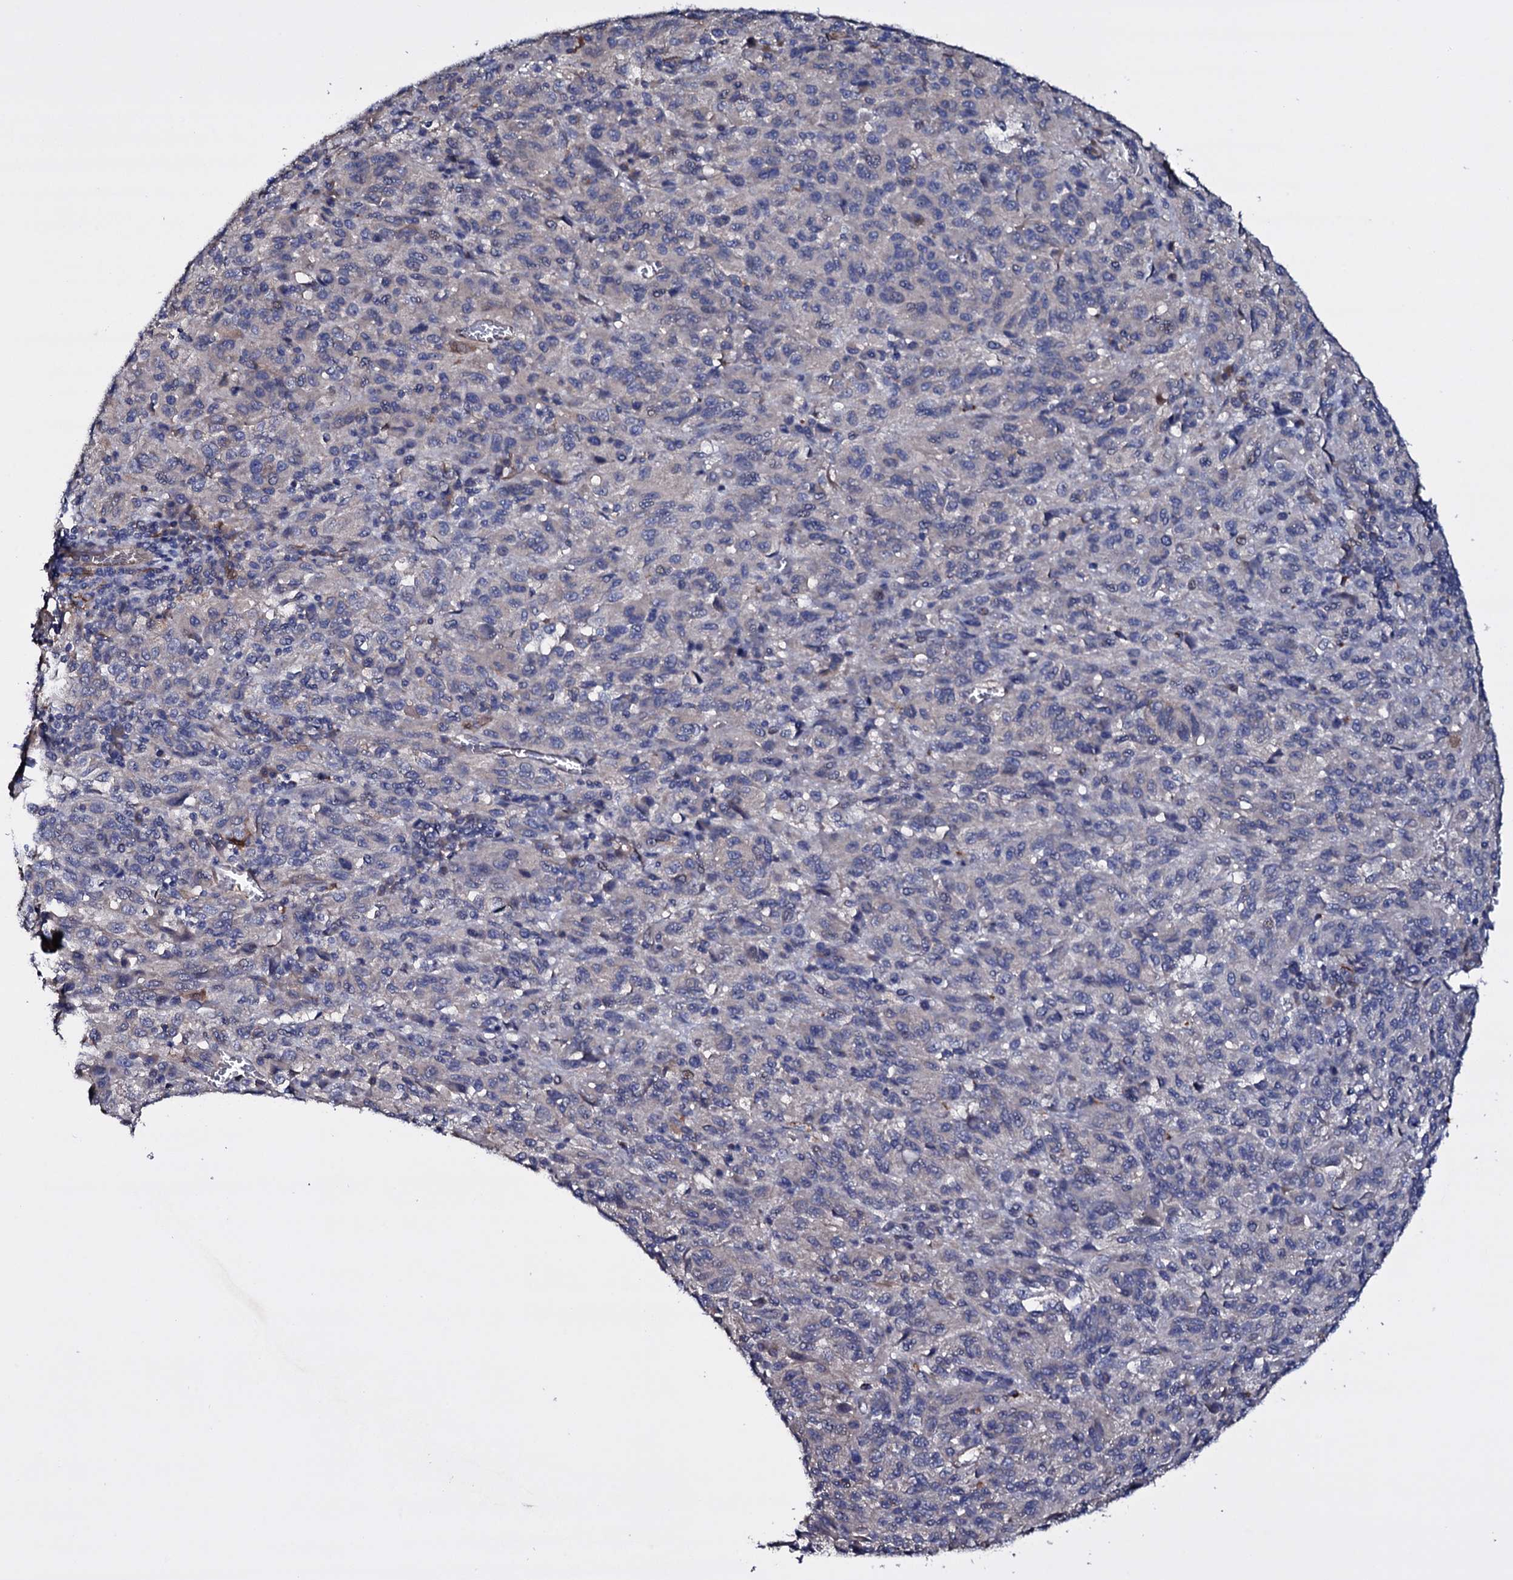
{"staining": {"intensity": "negative", "quantity": "none", "location": "none"}, "tissue": "melanoma", "cell_type": "Tumor cells", "image_type": "cancer", "snomed": [{"axis": "morphology", "description": "Malignant melanoma, Metastatic site"}, {"axis": "topography", "description": "Lung"}], "caption": "IHC micrograph of melanoma stained for a protein (brown), which displays no positivity in tumor cells.", "gene": "BCL2L14", "patient": {"sex": "male", "age": 64}}